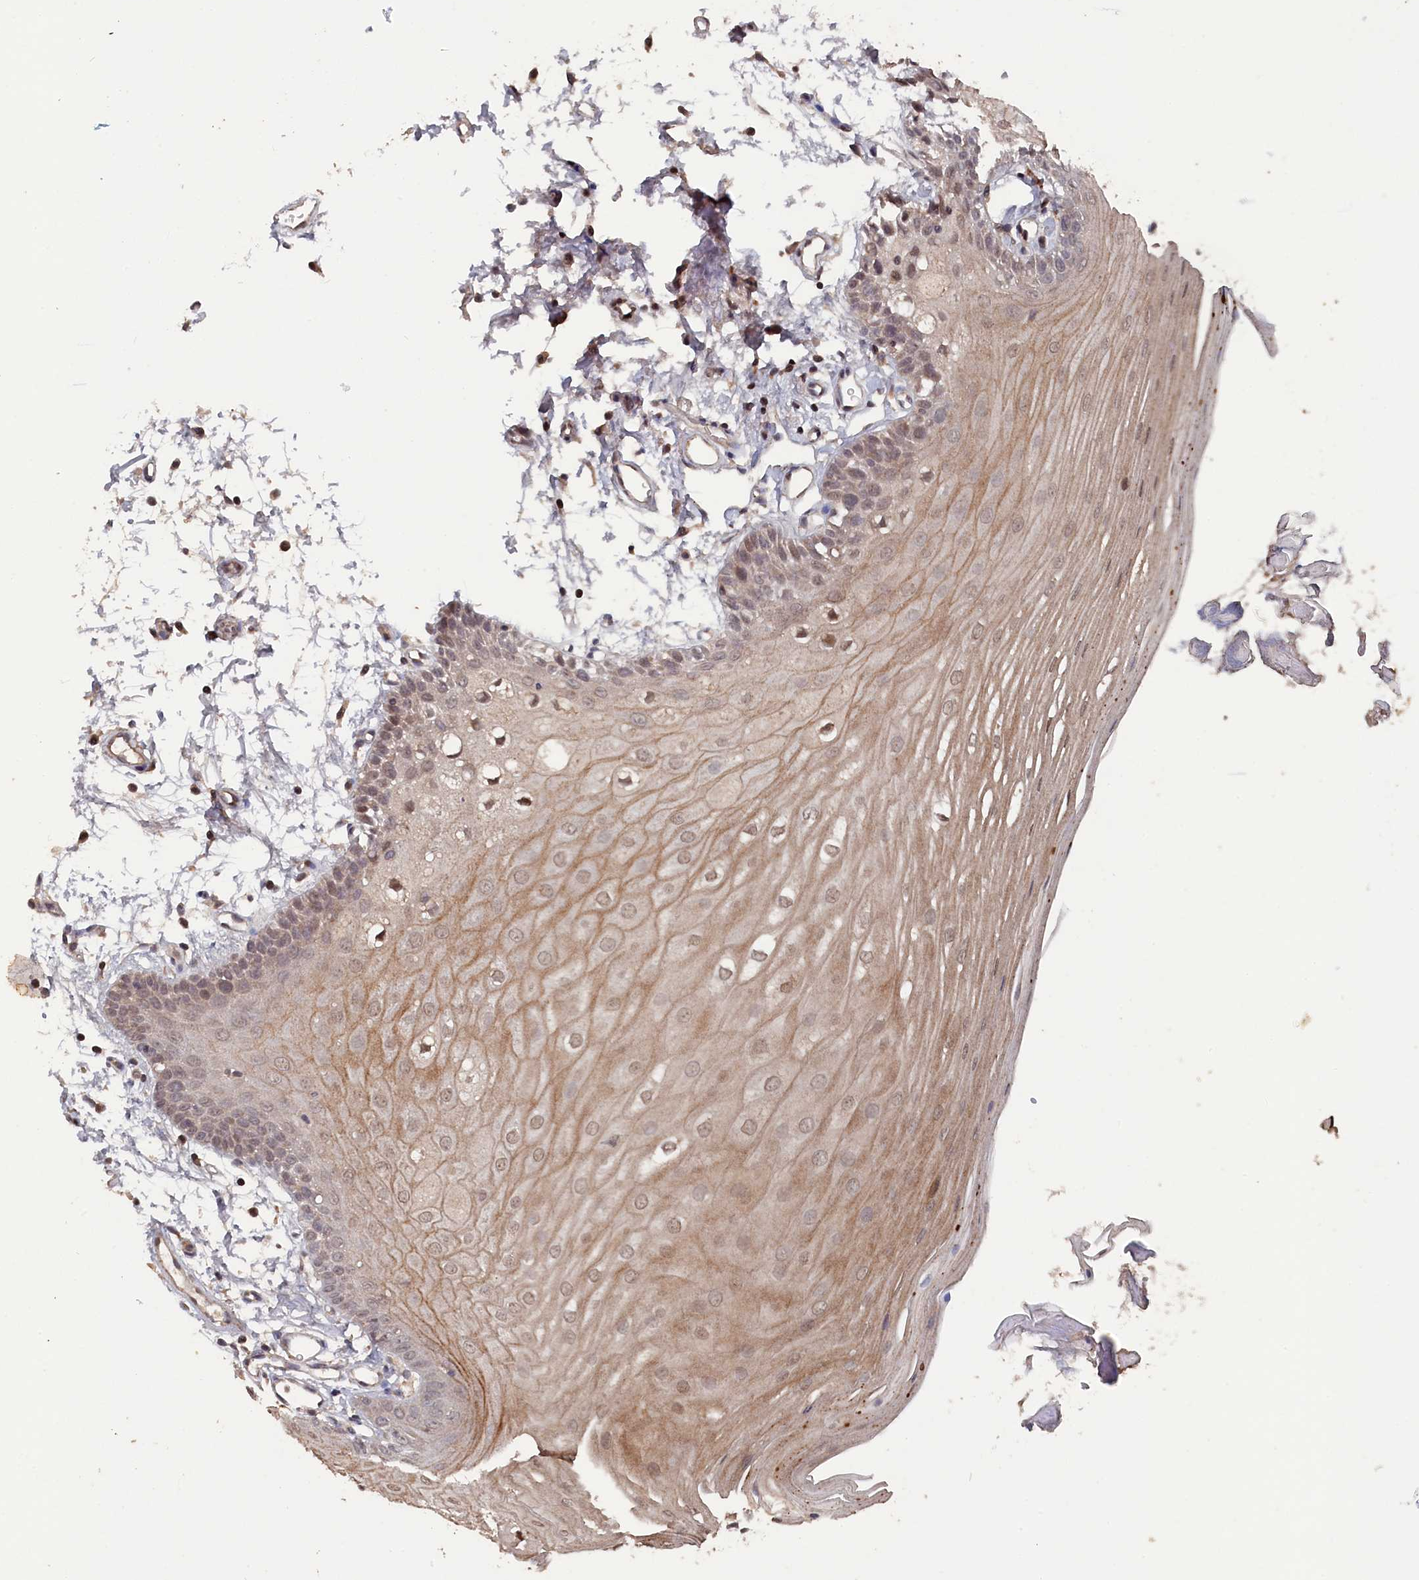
{"staining": {"intensity": "weak", "quantity": ">75%", "location": "cytoplasmic/membranous,nuclear"}, "tissue": "oral mucosa", "cell_type": "Squamous epithelial cells", "image_type": "normal", "snomed": [{"axis": "morphology", "description": "Normal tissue, NOS"}, {"axis": "topography", "description": "Oral tissue"}, {"axis": "topography", "description": "Tounge, NOS"}], "caption": "An immunohistochemistry (IHC) histopathology image of unremarkable tissue is shown. Protein staining in brown highlights weak cytoplasmic/membranous,nuclear positivity in oral mucosa within squamous epithelial cells. (DAB IHC, brown staining for protein, blue staining for nuclei).", "gene": "TMC5", "patient": {"sex": "female", "age": 73}}